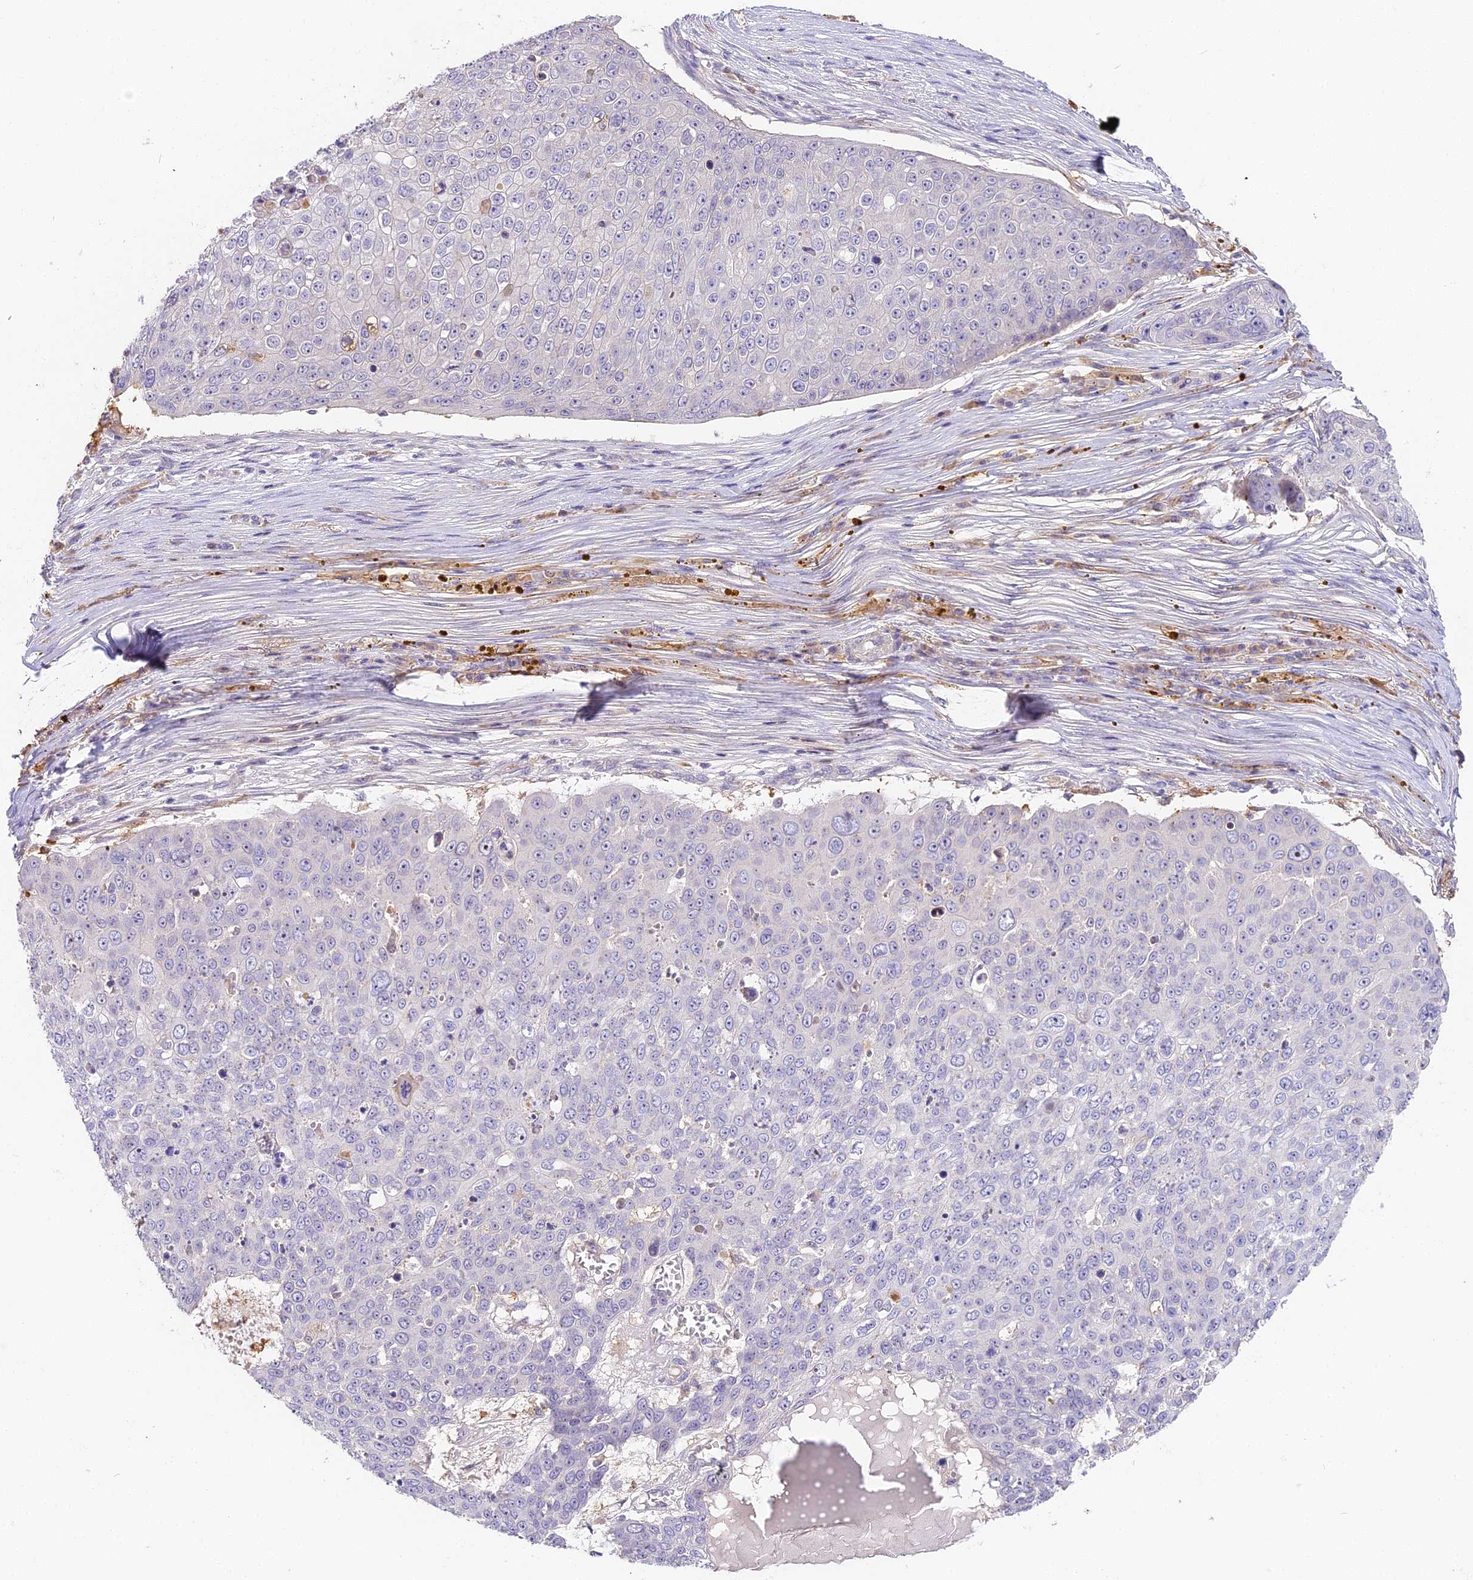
{"staining": {"intensity": "negative", "quantity": "none", "location": "none"}, "tissue": "skin cancer", "cell_type": "Tumor cells", "image_type": "cancer", "snomed": [{"axis": "morphology", "description": "Squamous cell carcinoma, NOS"}, {"axis": "topography", "description": "Skin"}], "caption": "The histopathology image shows no significant expression in tumor cells of skin squamous cell carcinoma.", "gene": "NOD2", "patient": {"sex": "male", "age": 71}}